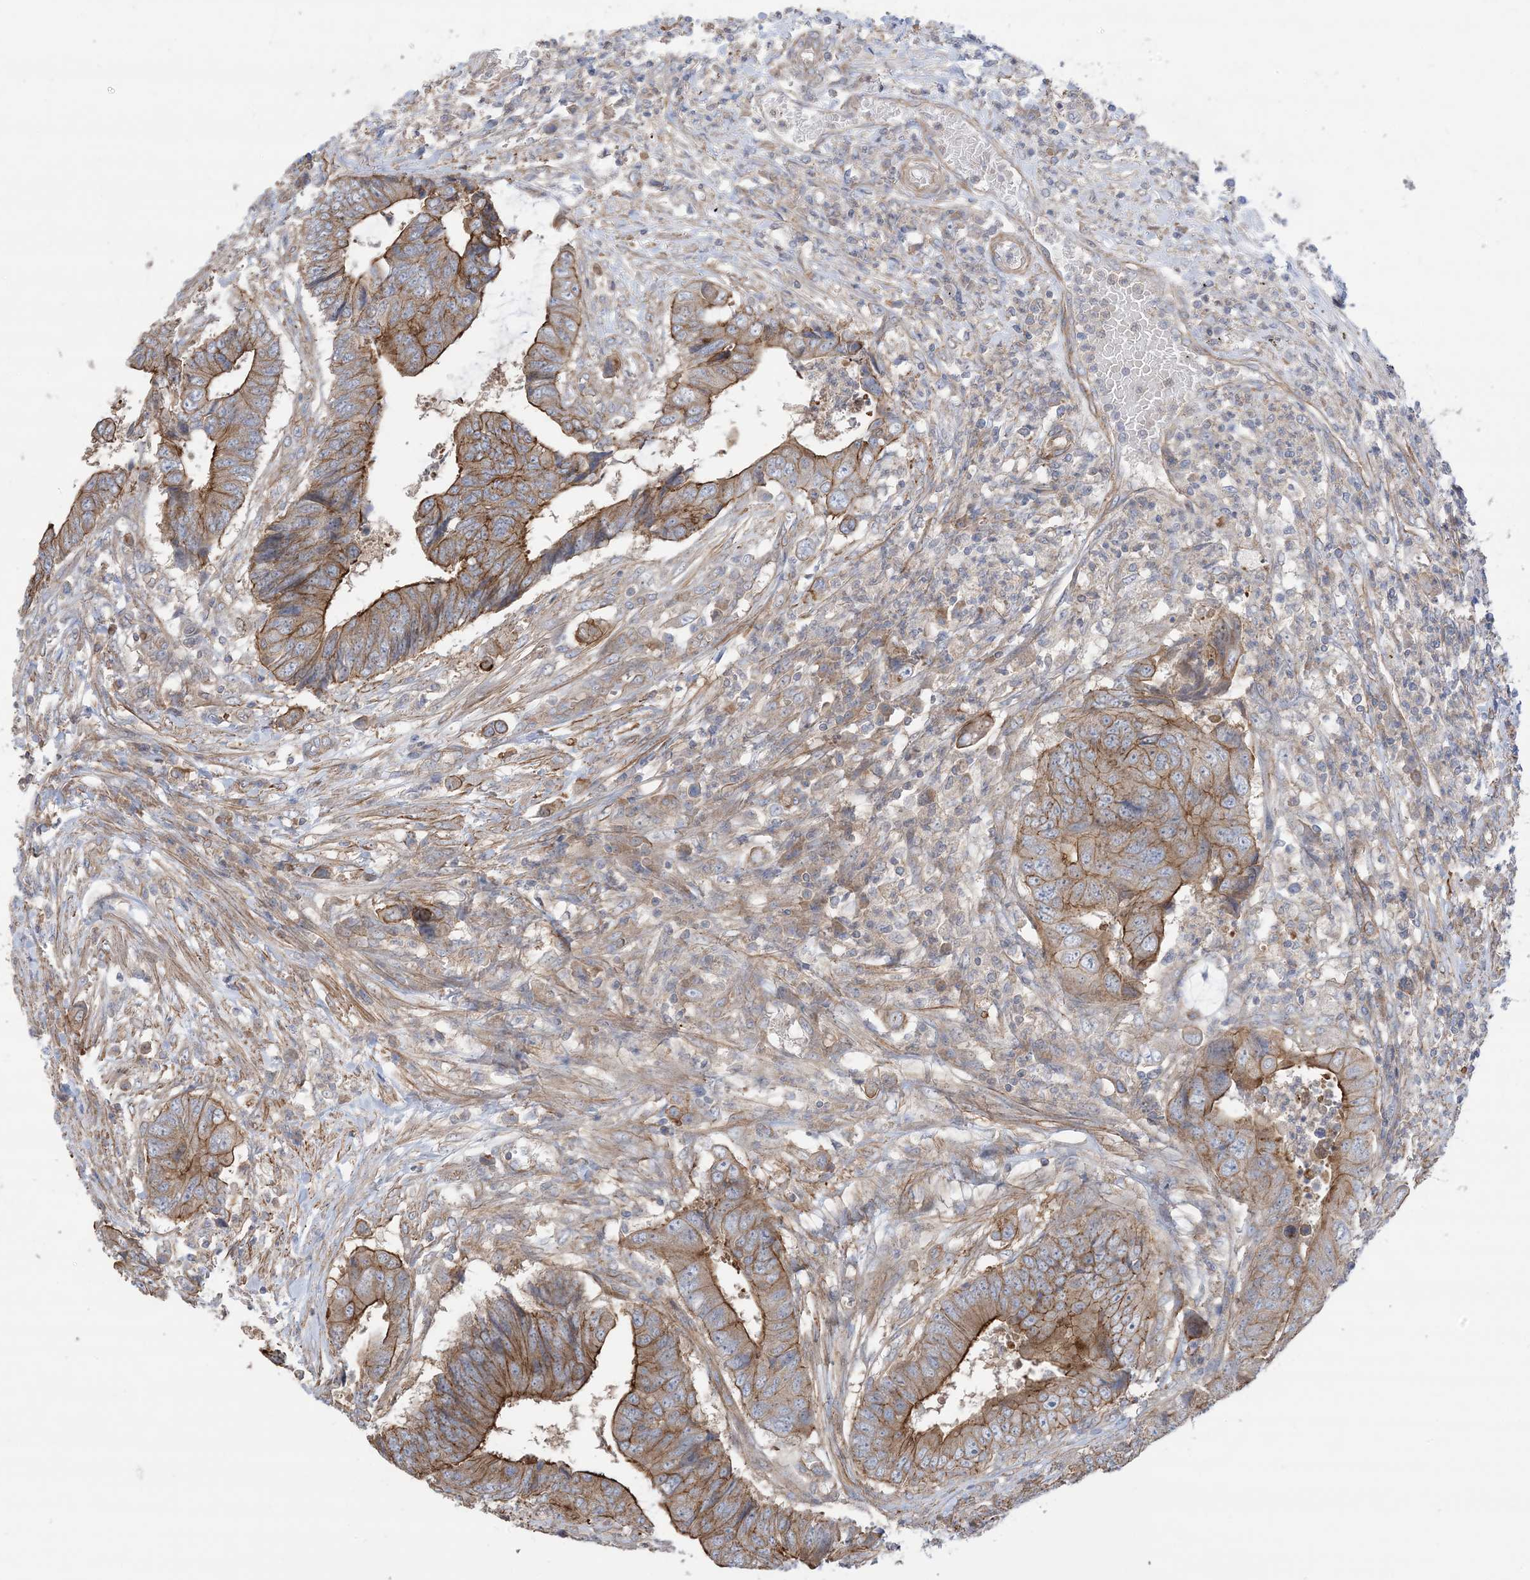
{"staining": {"intensity": "moderate", "quantity": ">75%", "location": "cytoplasmic/membranous"}, "tissue": "colorectal cancer", "cell_type": "Tumor cells", "image_type": "cancer", "snomed": [{"axis": "morphology", "description": "Adenocarcinoma, NOS"}, {"axis": "topography", "description": "Rectum"}], "caption": "A brown stain shows moderate cytoplasmic/membranous staining of a protein in colorectal cancer (adenocarcinoma) tumor cells.", "gene": "CCNY", "patient": {"sex": "male", "age": 84}}